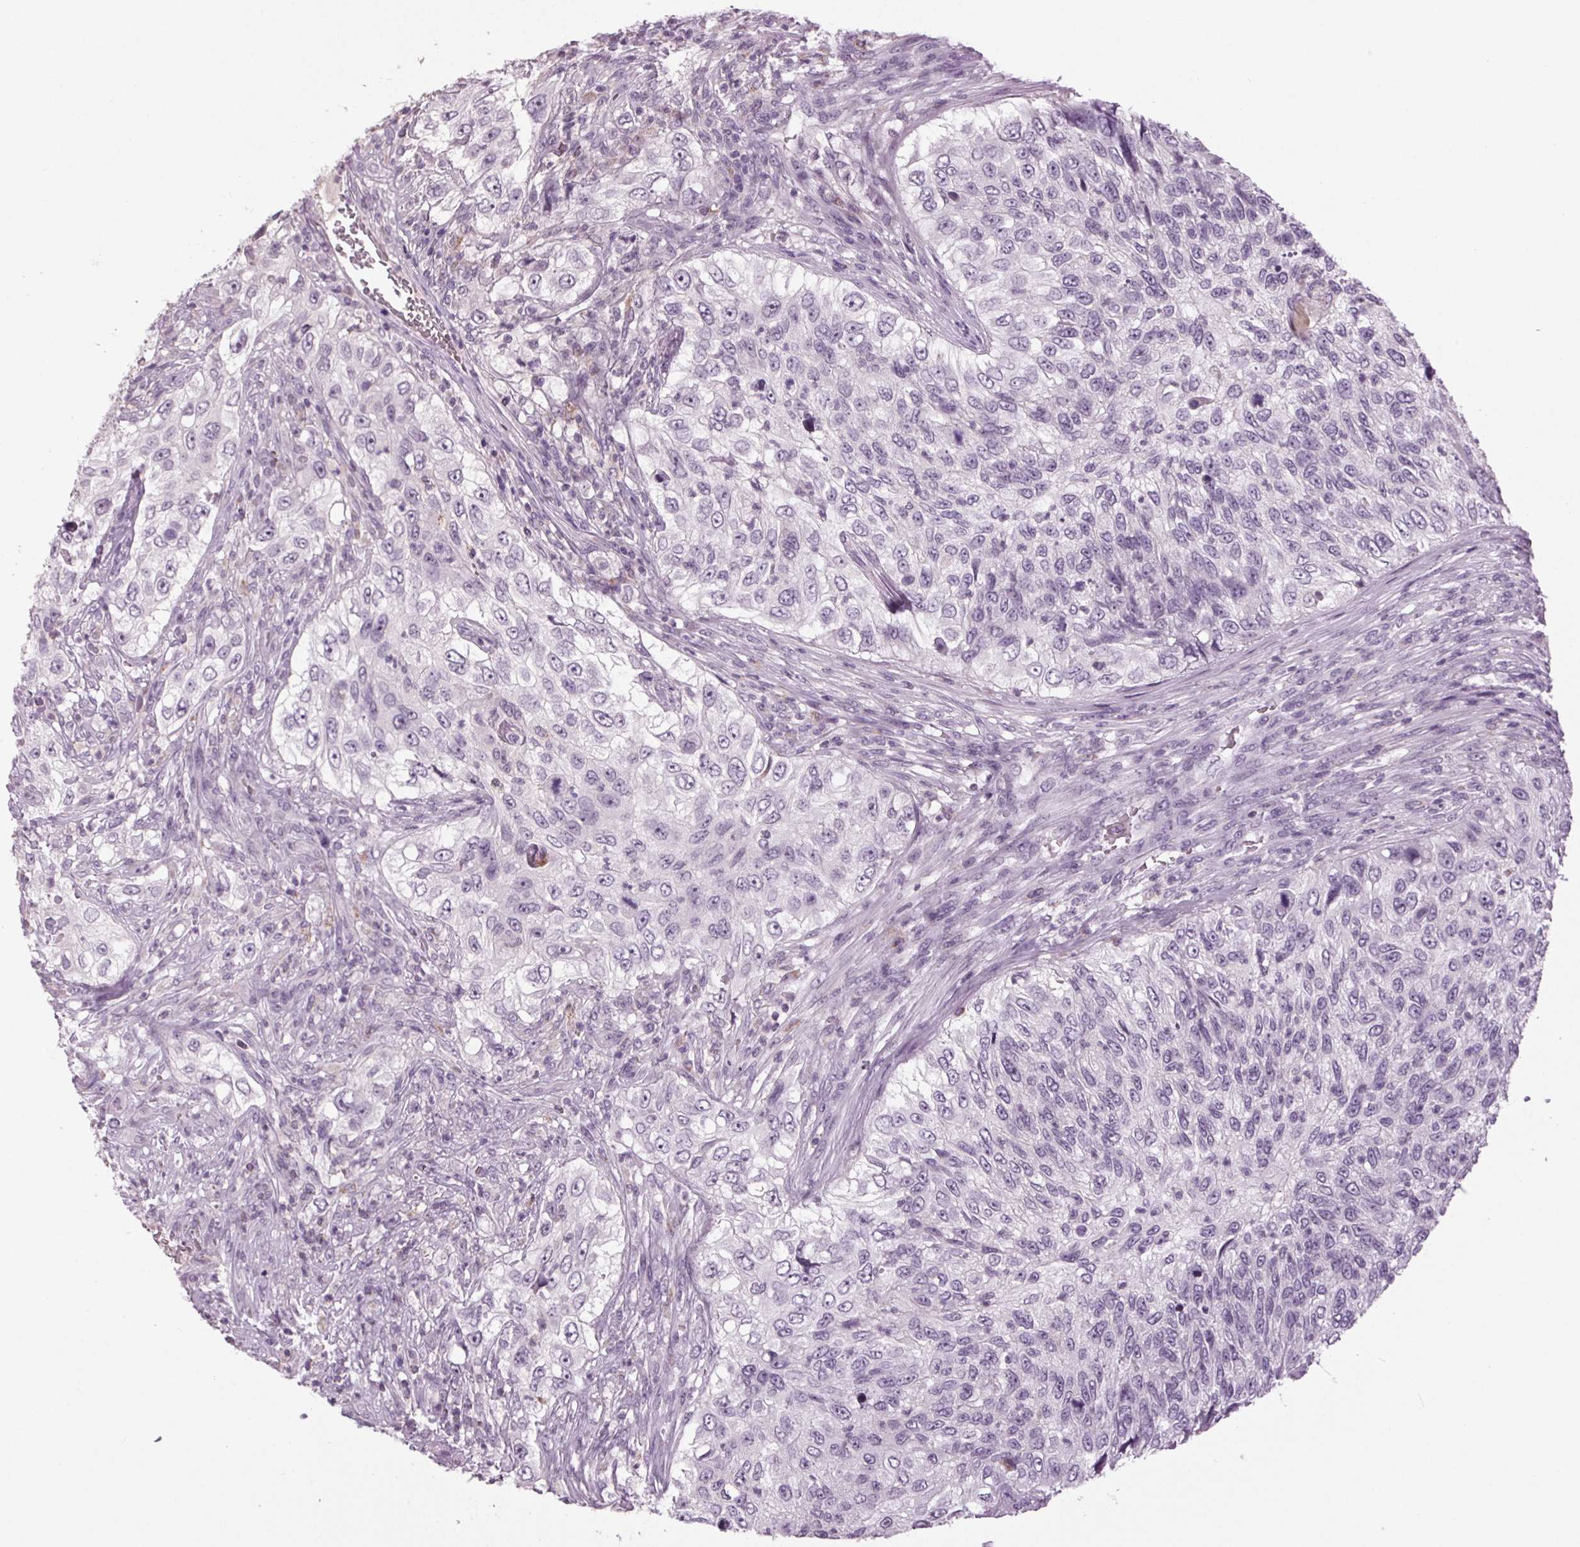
{"staining": {"intensity": "negative", "quantity": "none", "location": "none"}, "tissue": "urothelial cancer", "cell_type": "Tumor cells", "image_type": "cancer", "snomed": [{"axis": "morphology", "description": "Urothelial carcinoma, High grade"}, {"axis": "topography", "description": "Urinary bladder"}], "caption": "Protein analysis of urothelial cancer displays no significant expression in tumor cells.", "gene": "DNAH12", "patient": {"sex": "female", "age": 60}}